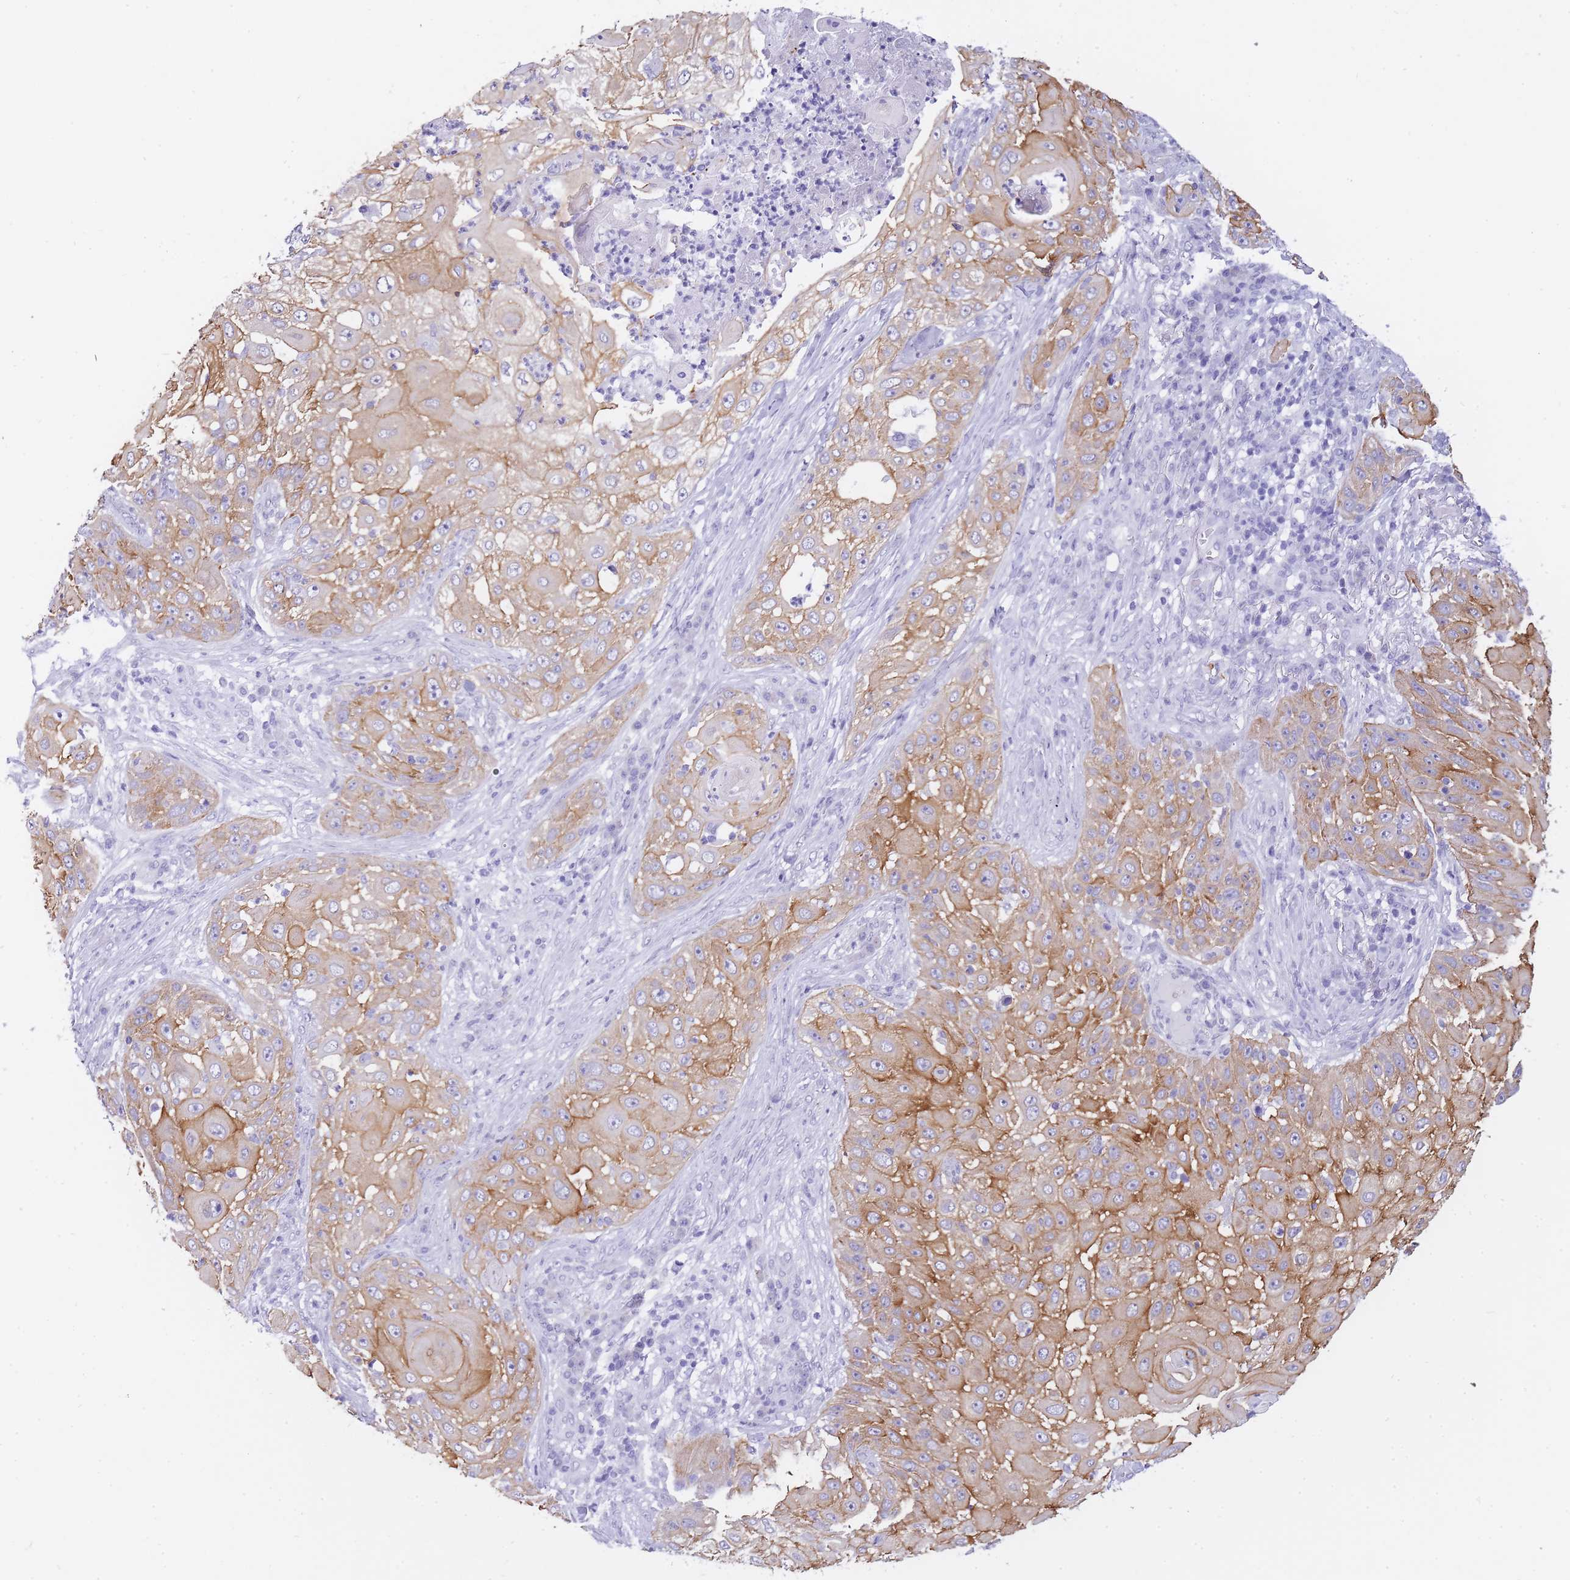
{"staining": {"intensity": "strong", "quantity": "25%-75%", "location": "cytoplasmic/membranous"}, "tissue": "skin cancer", "cell_type": "Tumor cells", "image_type": "cancer", "snomed": [{"axis": "morphology", "description": "Squamous cell carcinoma, NOS"}, {"axis": "topography", "description": "Skin"}], "caption": "Immunohistochemical staining of human squamous cell carcinoma (skin) exhibits strong cytoplasmic/membranous protein staining in approximately 25%-75% of tumor cells.", "gene": "FRAT2", "patient": {"sex": "female", "age": 44}}